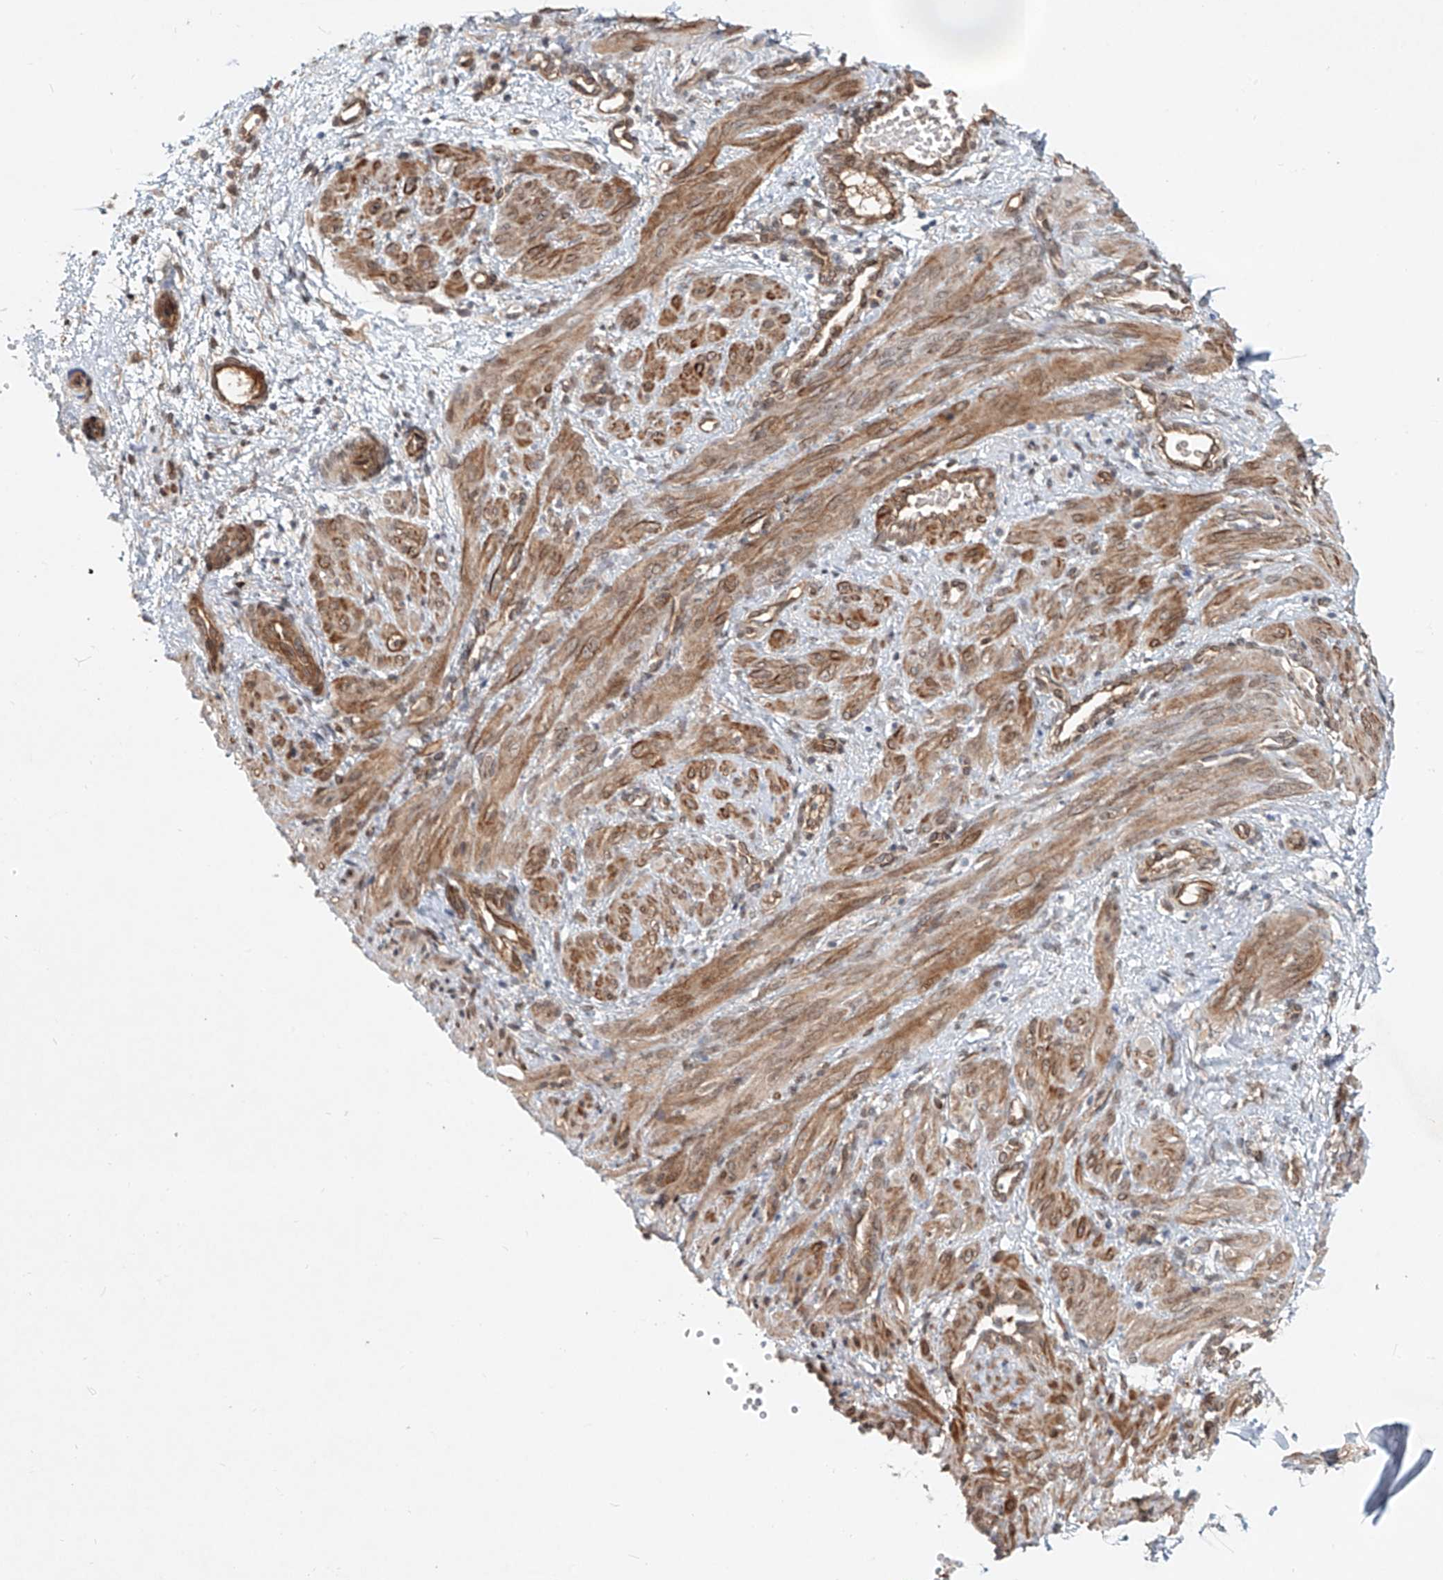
{"staining": {"intensity": "strong", "quantity": ">75%", "location": "cytoplasmic/membranous"}, "tissue": "smooth muscle", "cell_type": "Smooth muscle cells", "image_type": "normal", "snomed": [{"axis": "morphology", "description": "Normal tissue, NOS"}, {"axis": "topography", "description": "Endometrium"}], "caption": "Benign smooth muscle exhibits strong cytoplasmic/membranous positivity in approximately >75% of smooth muscle cells (brown staining indicates protein expression, while blue staining denotes nuclei)..", "gene": "SASH1", "patient": {"sex": "female", "age": 33}}